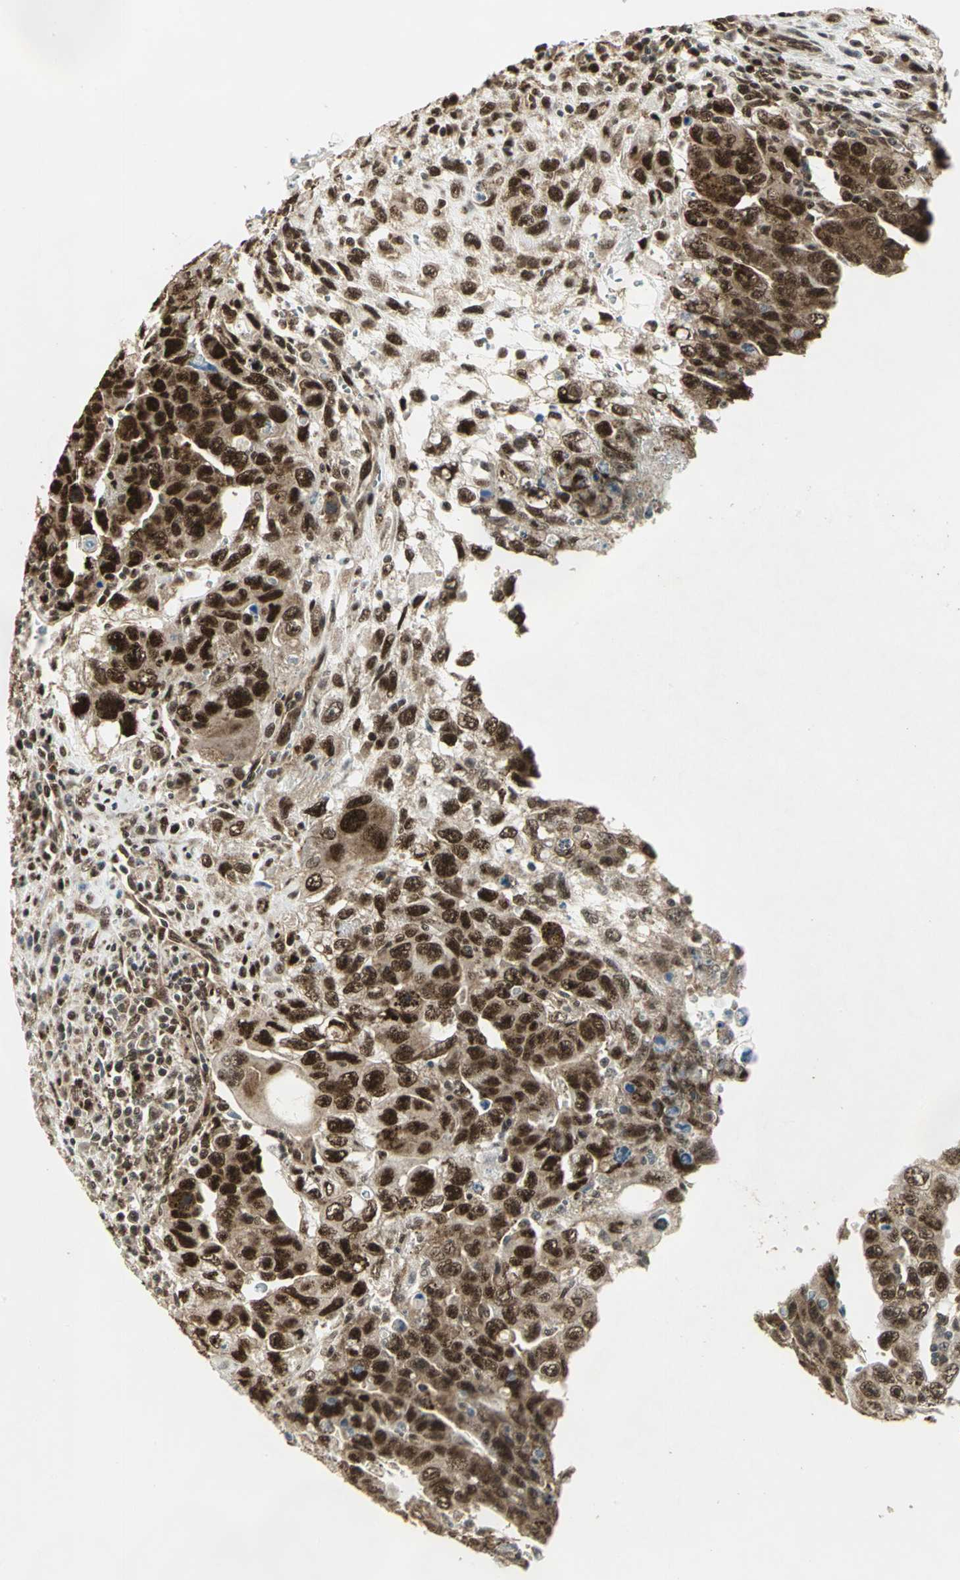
{"staining": {"intensity": "strong", "quantity": ">75%", "location": "cytoplasmic/membranous,nuclear"}, "tissue": "testis cancer", "cell_type": "Tumor cells", "image_type": "cancer", "snomed": [{"axis": "morphology", "description": "Carcinoma, Embryonal, NOS"}, {"axis": "topography", "description": "Testis"}], "caption": "Embryonal carcinoma (testis) tissue reveals strong cytoplasmic/membranous and nuclear positivity in approximately >75% of tumor cells", "gene": "DDX5", "patient": {"sex": "male", "age": 28}}